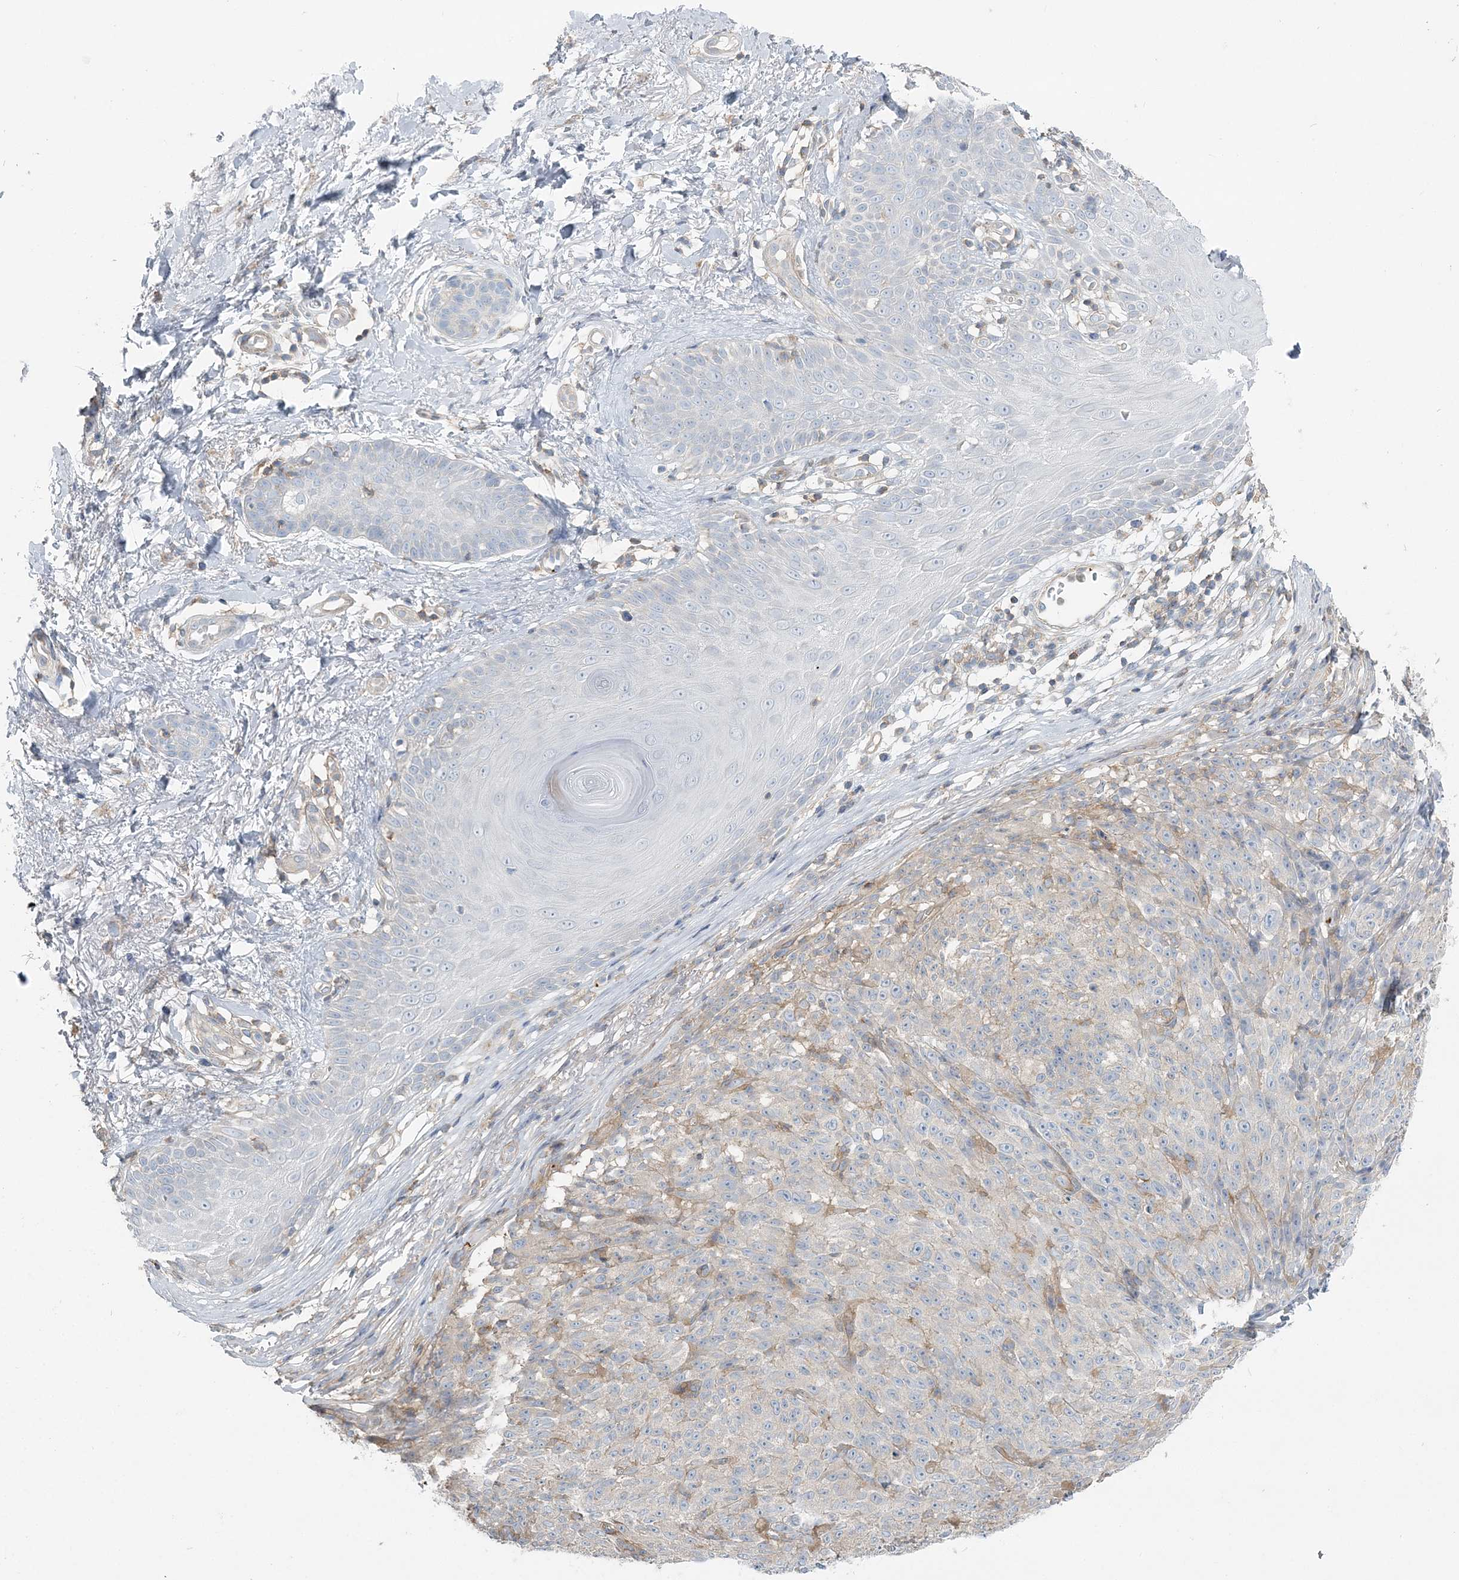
{"staining": {"intensity": "negative", "quantity": "none", "location": "none"}, "tissue": "melanoma", "cell_type": "Tumor cells", "image_type": "cancer", "snomed": [{"axis": "morphology", "description": "Malignant melanoma, NOS"}, {"axis": "topography", "description": "Skin"}], "caption": "A histopathology image of malignant melanoma stained for a protein demonstrates no brown staining in tumor cells. Nuclei are stained in blue.", "gene": "CUEDC2", "patient": {"sex": "female", "age": 82}}